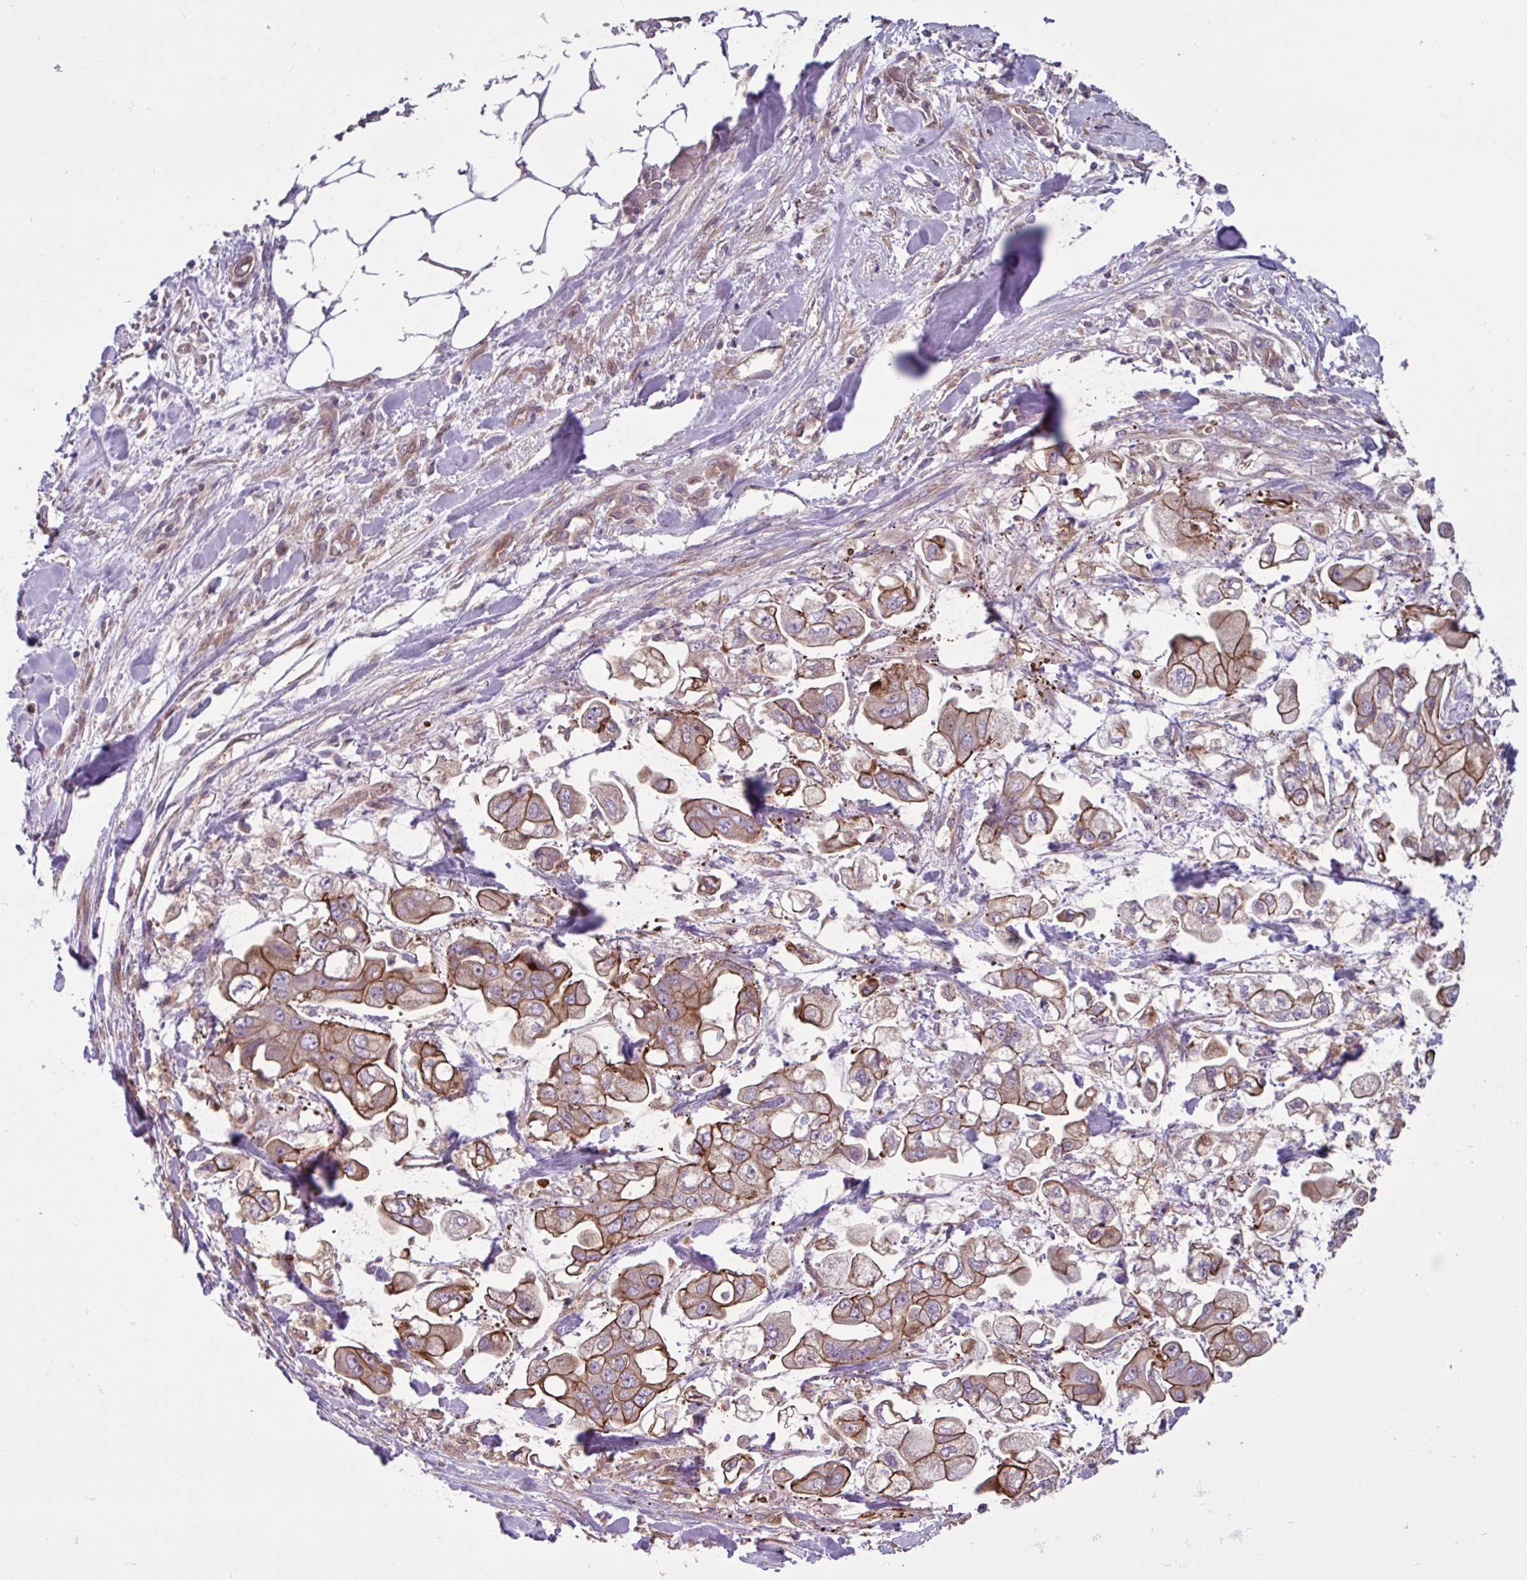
{"staining": {"intensity": "moderate", "quantity": ">75%", "location": "cytoplasmic/membranous"}, "tissue": "stomach cancer", "cell_type": "Tumor cells", "image_type": "cancer", "snomed": [{"axis": "morphology", "description": "Adenocarcinoma, NOS"}, {"axis": "topography", "description": "Stomach"}], "caption": "IHC micrograph of human stomach cancer (adenocarcinoma) stained for a protein (brown), which displays medium levels of moderate cytoplasmic/membranous positivity in about >75% of tumor cells.", "gene": "GLTP", "patient": {"sex": "male", "age": 62}}